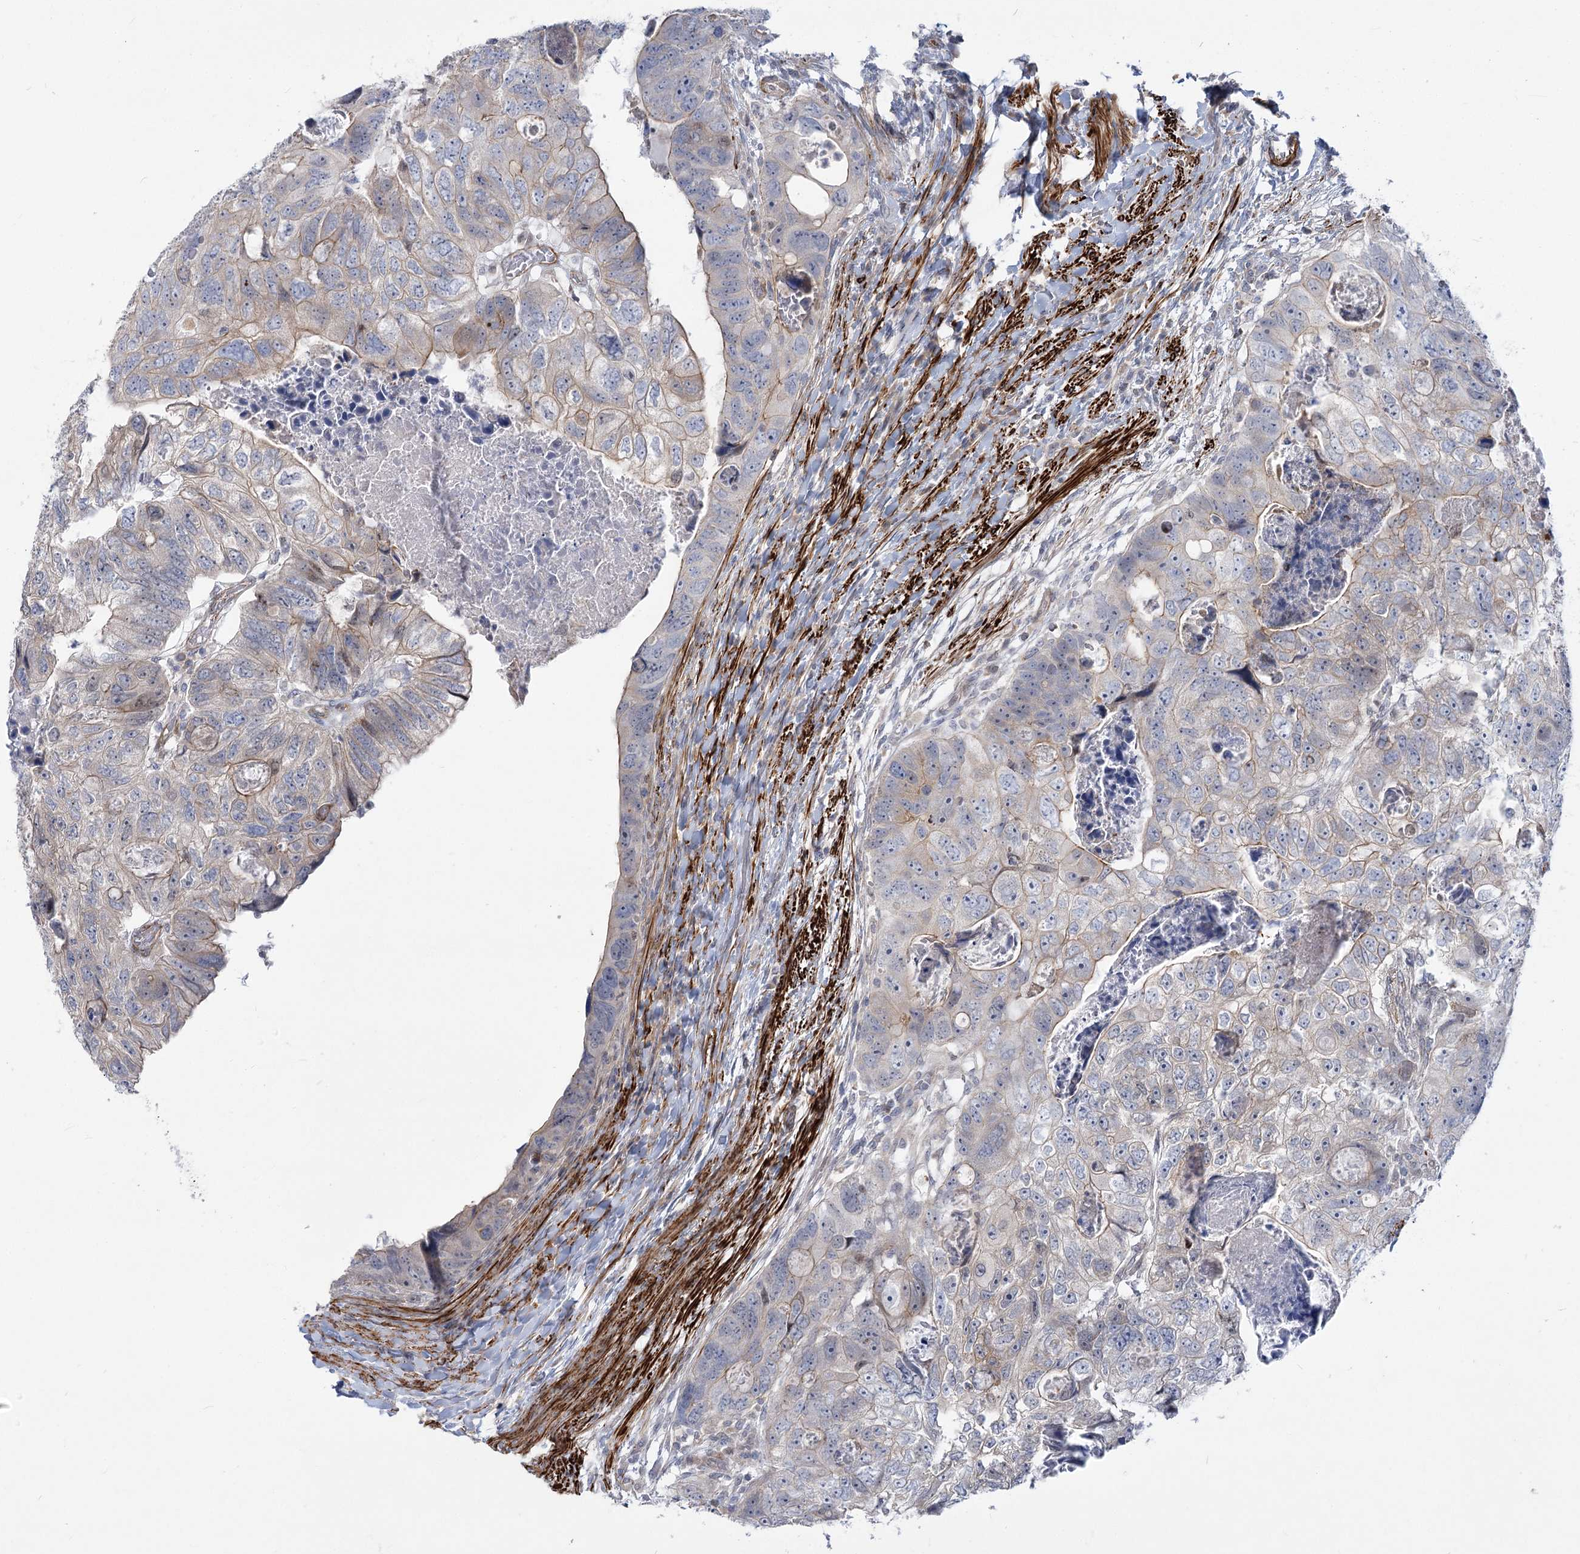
{"staining": {"intensity": "weak", "quantity": "<25%", "location": "cytoplasmic/membranous"}, "tissue": "colorectal cancer", "cell_type": "Tumor cells", "image_type": "cancer", "snomed": [{"axis": "morphology", "description": "Adenocarcinoma, NOS"}, {"axis": "topography", "description": "Rectum"}], "caption": "A high-resolution histopathology image shows immunohistochemistry staining of colorectal cancer, which shows no significant expression in tumor cells.", "gene": "ARSI", "patient": {"sex": "male", "age": 59}}